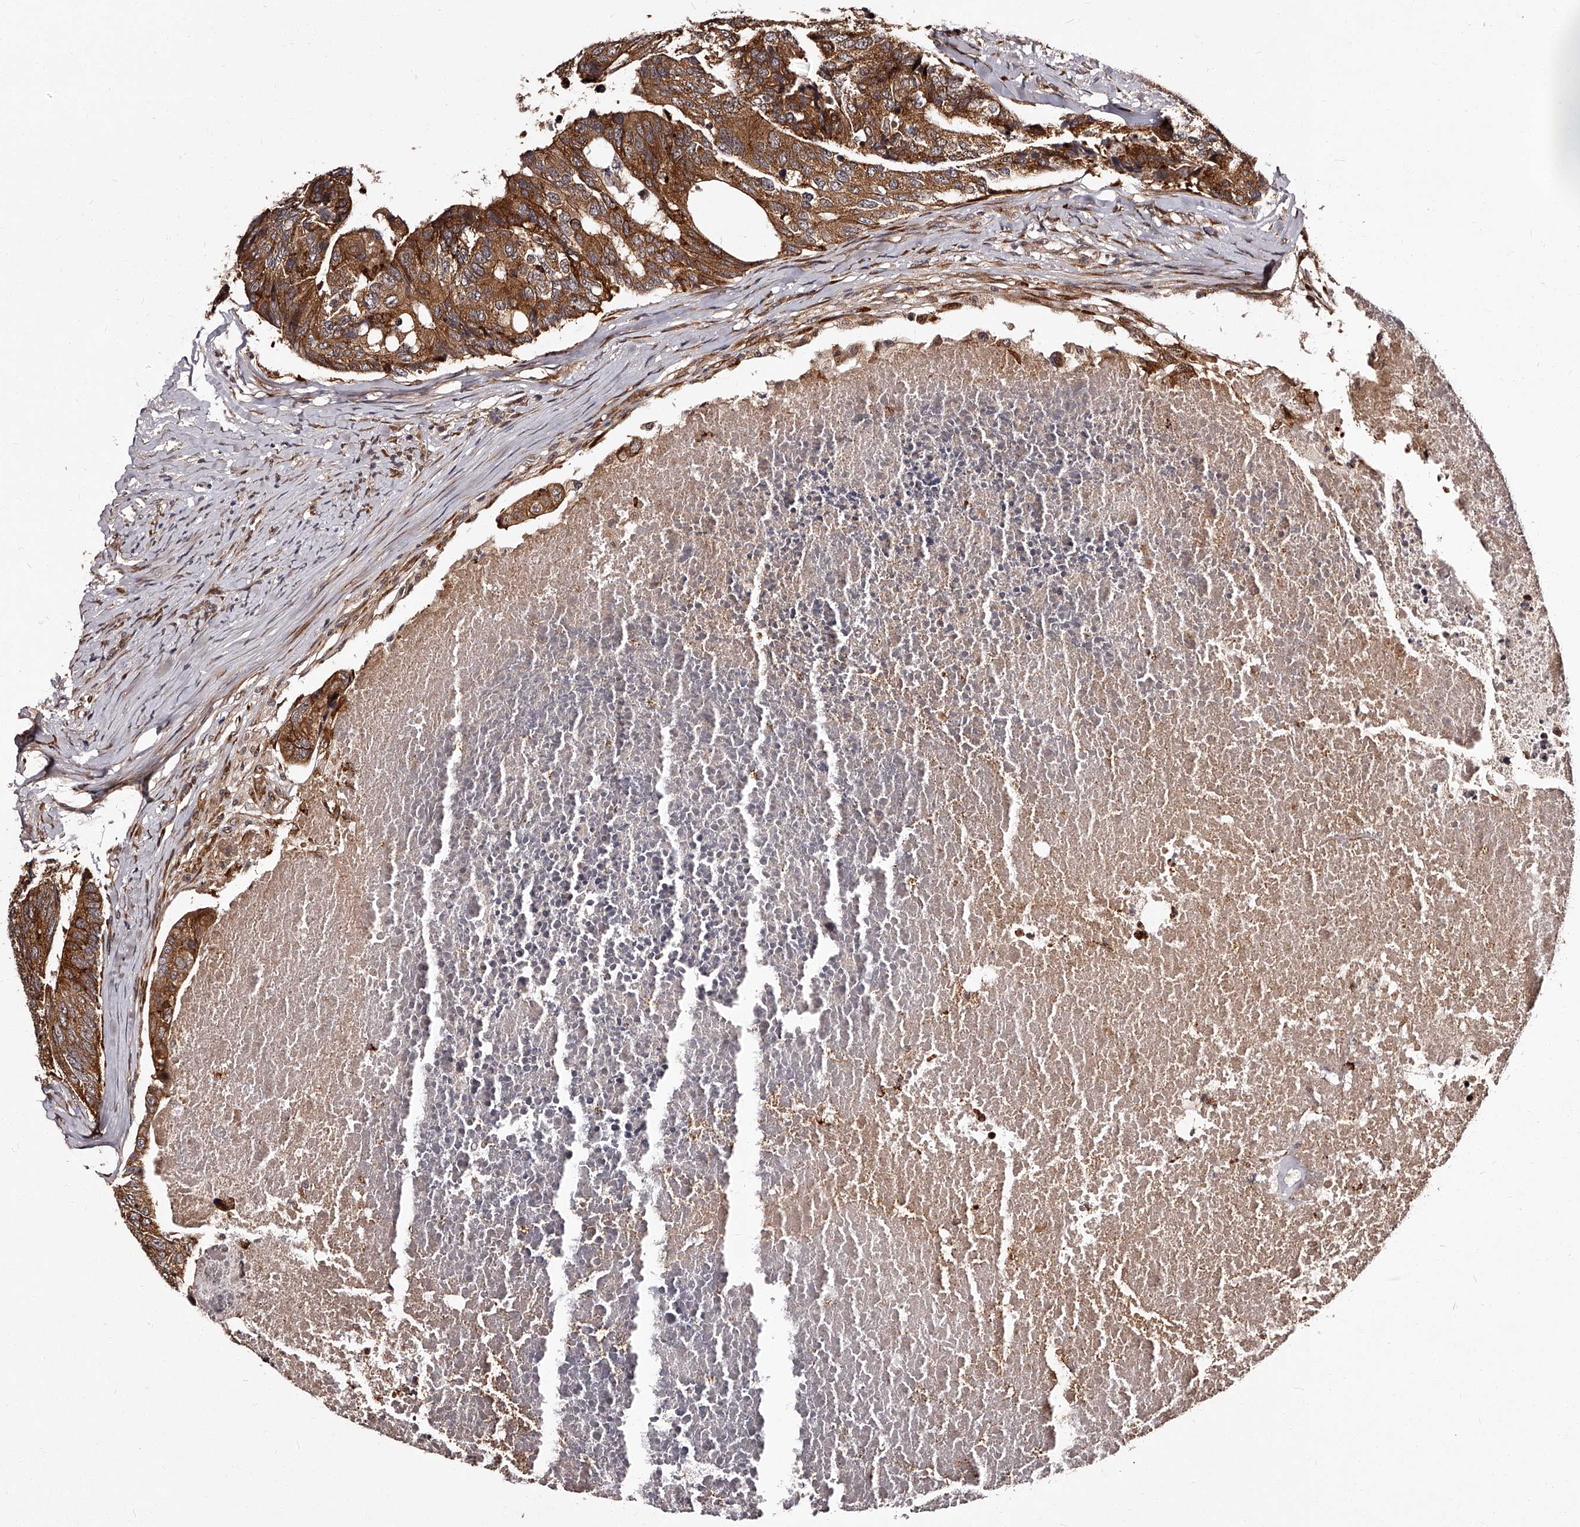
{"staining": {"intensity": "strong", "quantity": ">75%", "location": "cytoplasmic/membranous"}, "tissue": "colorectal cancer", "cell_type": "Tumor cells", "image_type": "cancer", "snomed": [{"axis": "morphology", "description": "Adenocarcinoma, NOS"}, {"axis": "topography", "description": "Colon"}], "caption": "Immunohistochemical staining of human colorectal cancer demonstrates high levels of strong cytoplasmic/membranous protein expression in about >75% of tumor cells.", "gene": "RSC1A1", "patient": {"sex": "female", "age": 67}}